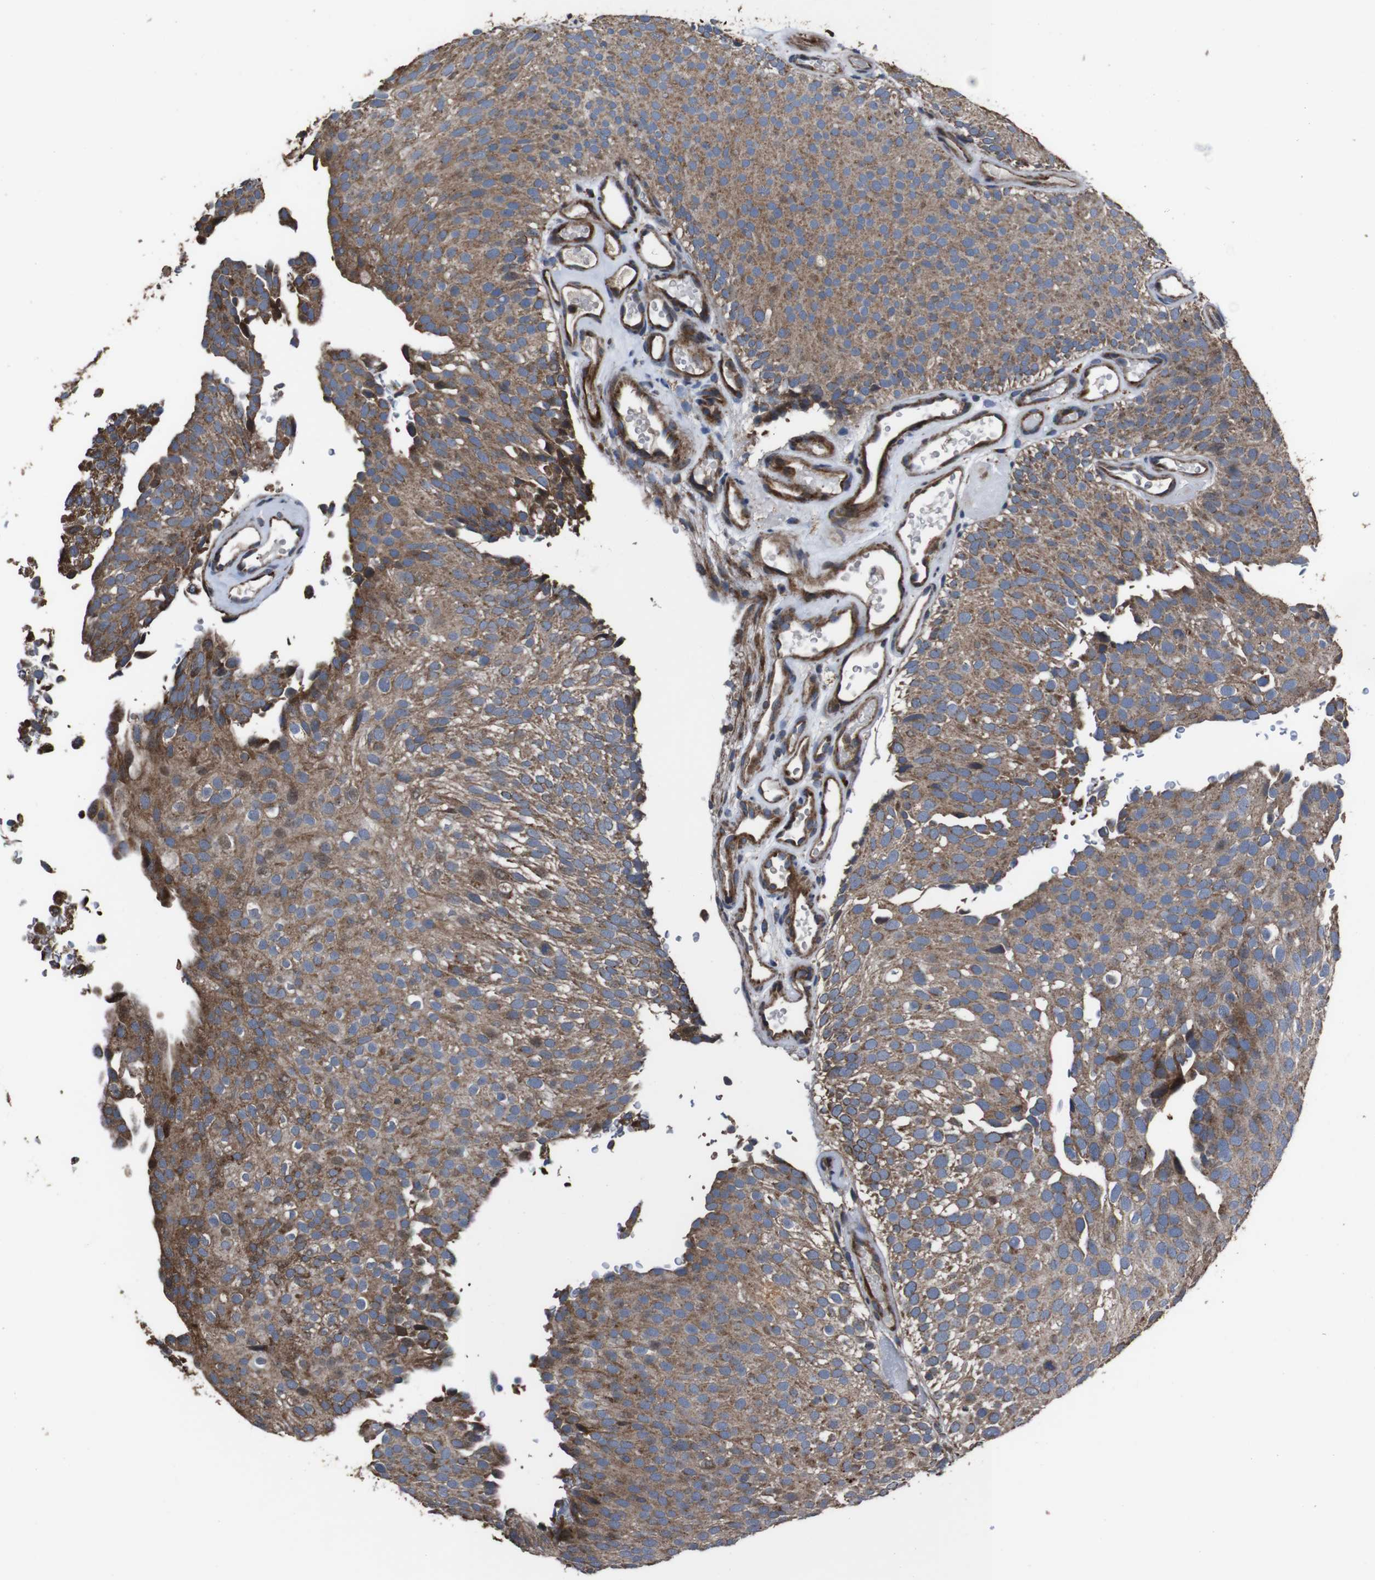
{"staining": {"intensity": "moderate", "quantity": ">75%", "location": "cytoplasmic/membranous"}, "tissue": "urothelial cancer", "cell_type": "Tumor cells", "image_type": "cancer", "snomed": [{"axis": "morphology", "description": "Urothelial carcinoma, Low grade"}, {"axis": "topography", "description": "Urinary bladder"}], "caption": "IHC image of human low-grade urothelial carcinoma stained for a protein (brown), which shows medium levels of moderate cytoplasmic/membranous staining in approximately >75% of tumor cells.", "gene": "SNN", "patient": {"sex": "male", "age": 78}}